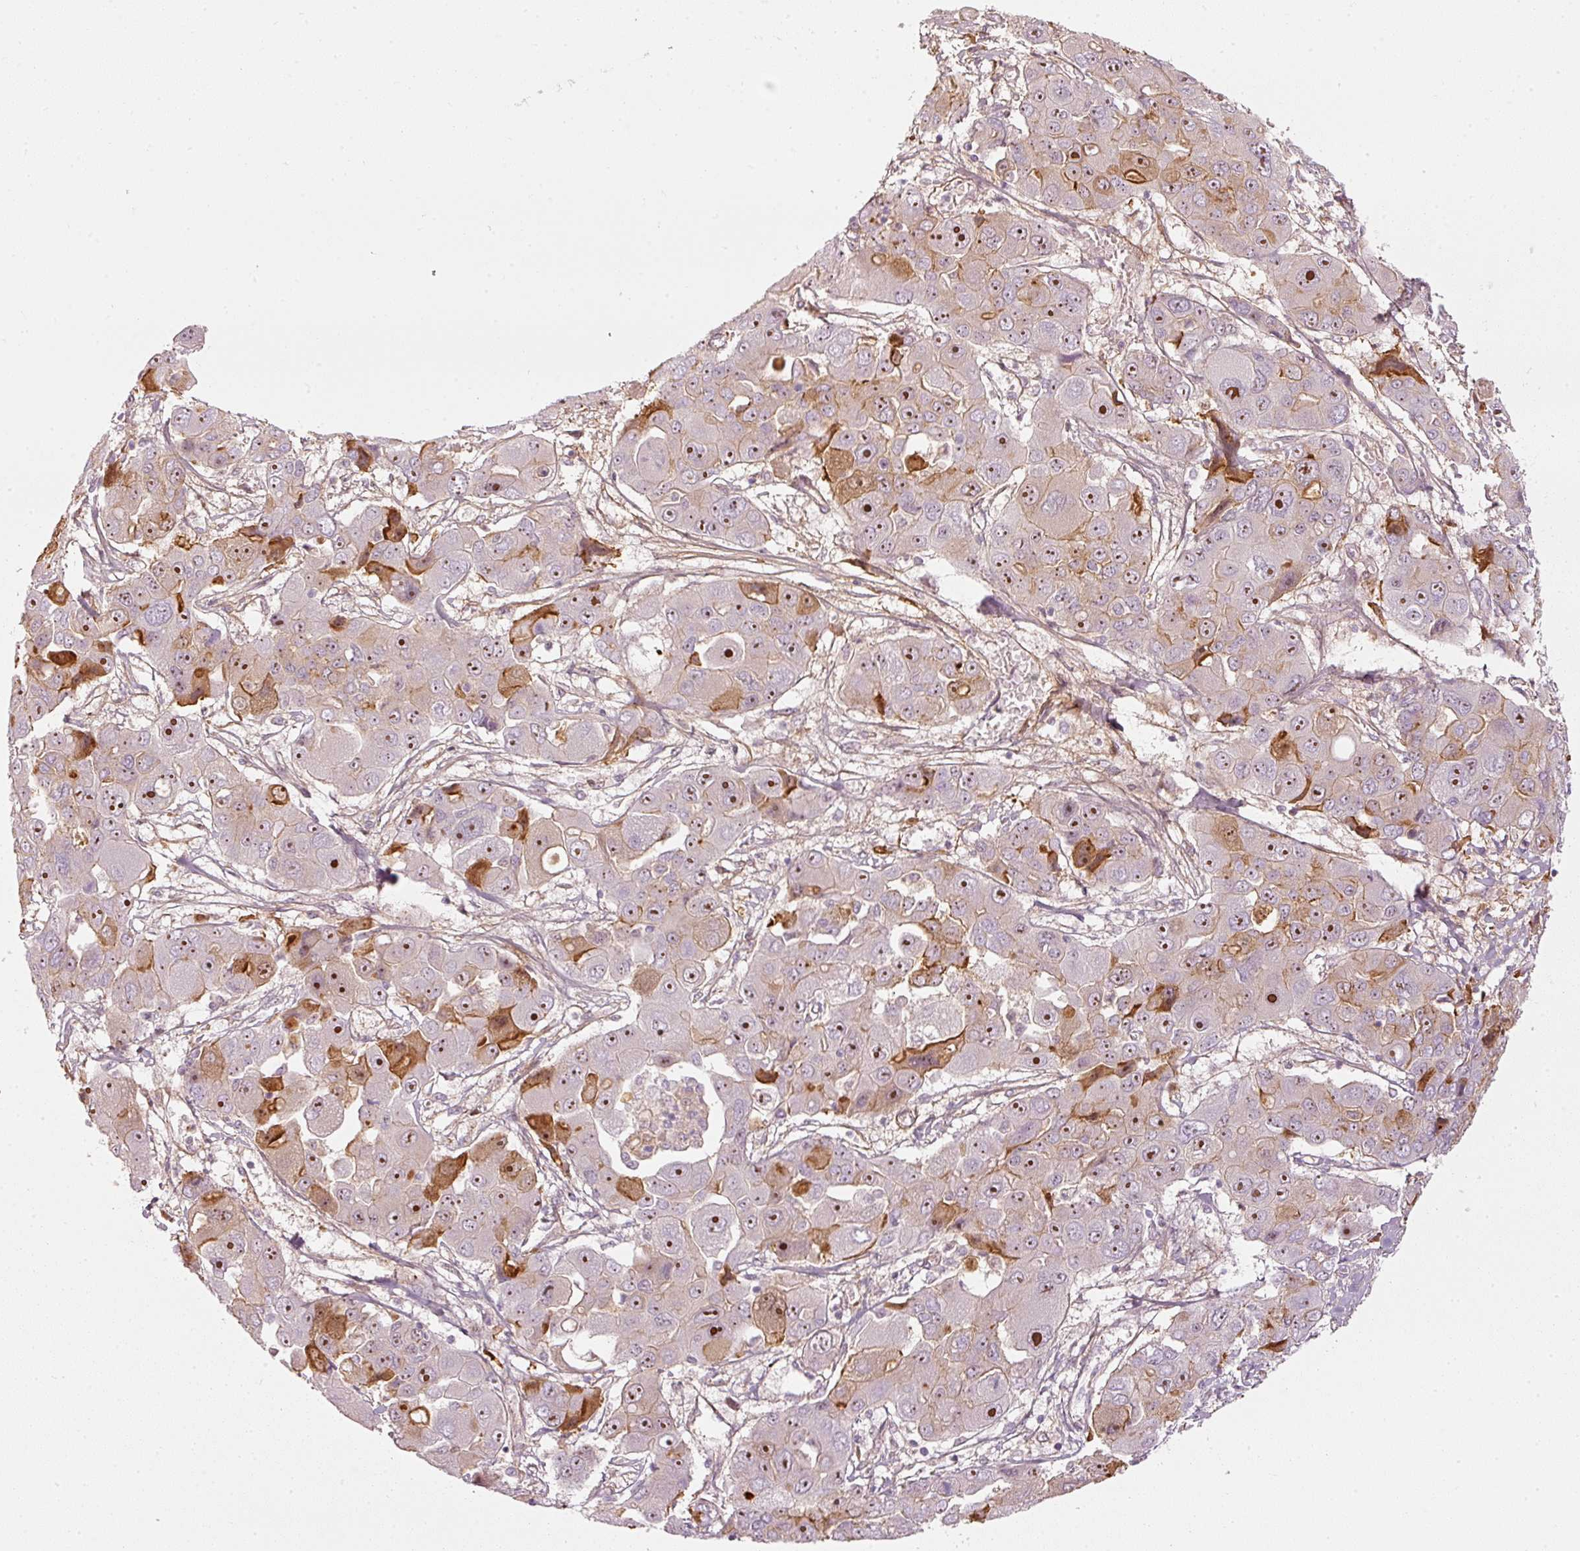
{"staining": {"intensity": "moderate", "quantity": "25%-75%", "location": "cytoplasmic/membranous,nuclear"}, "tissue": "liver cancer", "cell_type": "Tumor cells", "image_type": "cancer", "snomed": [{"axis": "morphology", "description": "Cholangiocarcinoma"}, {"axis": "topography", "description": "Liver"}], "caption": "IHC photomicrograph of human cholangiocarcinoma (liver) stained for a protein (brown), which reveals medium levels of moderate cytoplasmic/membranous and nuclear expression in about 25%-75% of tumor cells.", "gene": "VCAM1", "patient": {"sex": "male", "age": 67}}